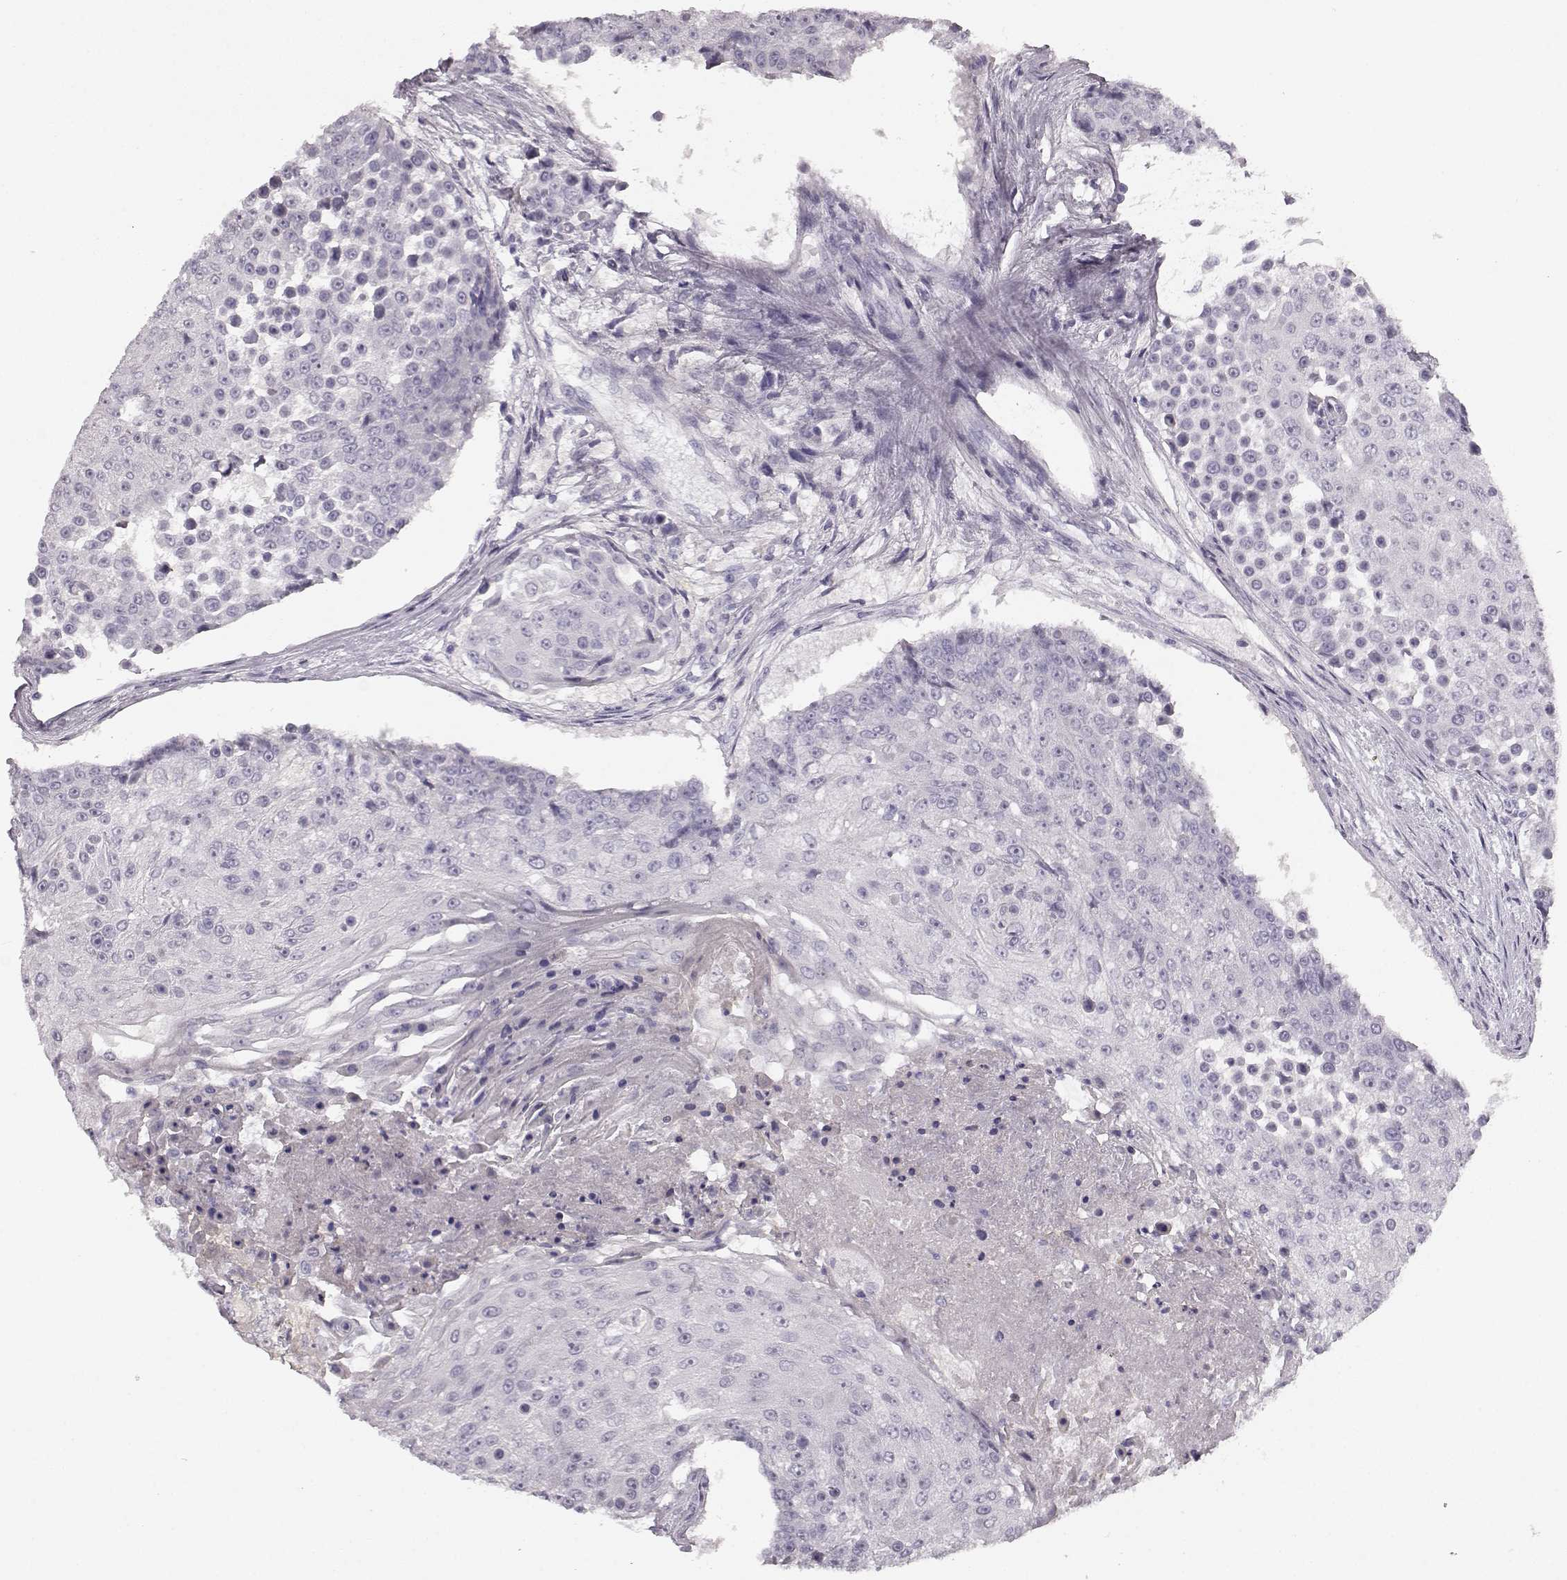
{"staining": {"intensity": "negative", "quantity": "none", "location": "none"}, "tissue": "urothelial cancer", "cell_type": "Tumor cells", "image_type": "cancer", "snomed": [{"axis": "morphology", "description": "Urothelial carcinoma, High grade"}, {"axis": "topography", "description": "Urinary bladder"}], "caption": "Immunohistochemical staining of human urothelial cancer demonstrates no significant expression in tumor cells.", "gene": "KIAA0319", "patient": {"sex": "female", "age": 63}}